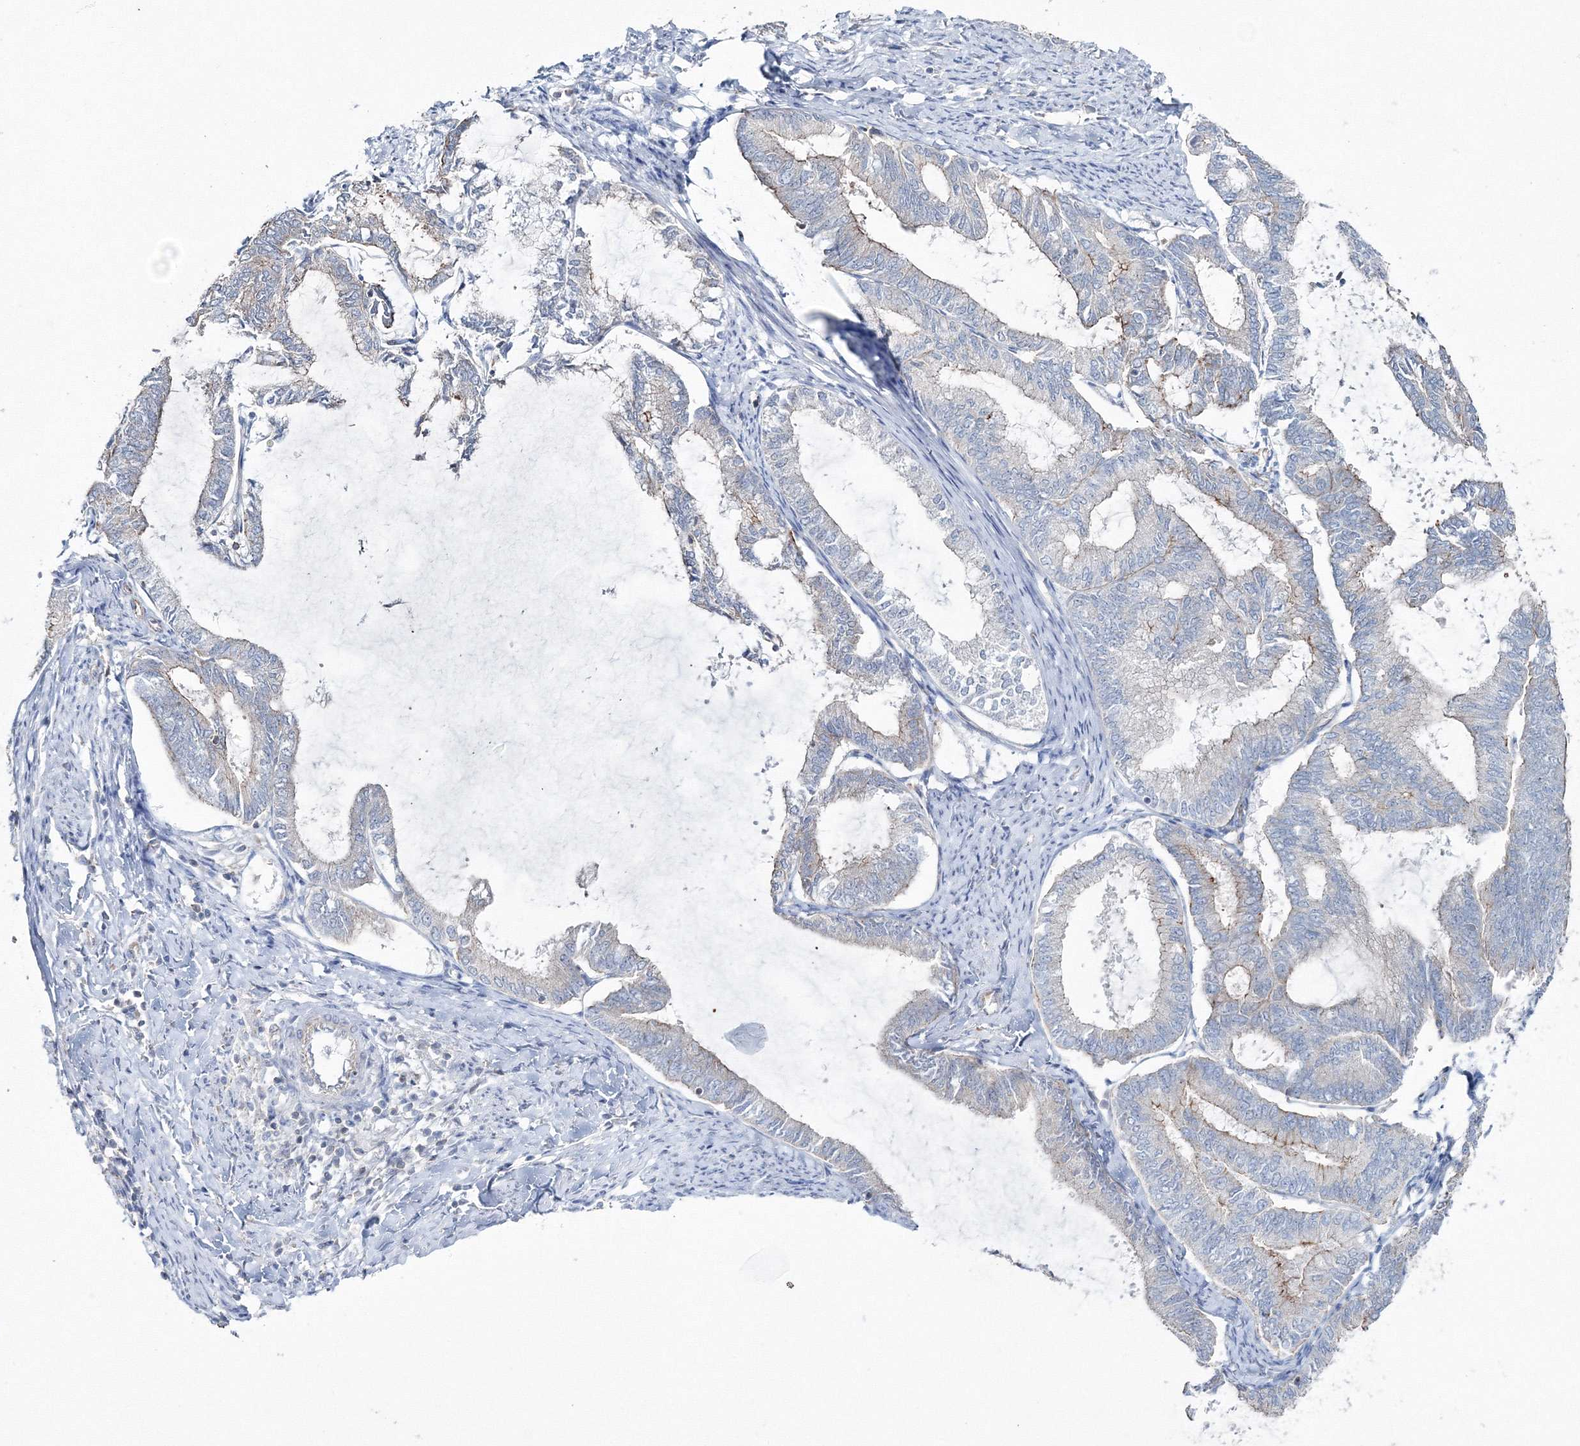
{"staining": {"intensity": "negative", "quantity": "none", "location": "none"}, "tissue": "endometrial cancer", "cell_type": "Tumor cells", "image_type": "cancer", "snomed": [{"axis": "morphology", "description": "Adenocarcinoma, NOS"}, {"axis": "topography", "description": "Endometrium"}], "caption": "Photomicrograph shows no significant protein staining in tumor cells of endometrial cancer (adenocarcinoma). (DAB (3,3'-diaminobenzidine) immunohistochemistry (IHC) with hematoxylin counter stain).", "gene": "GGA2", "patient": {"sex": "female", "age": 86}}